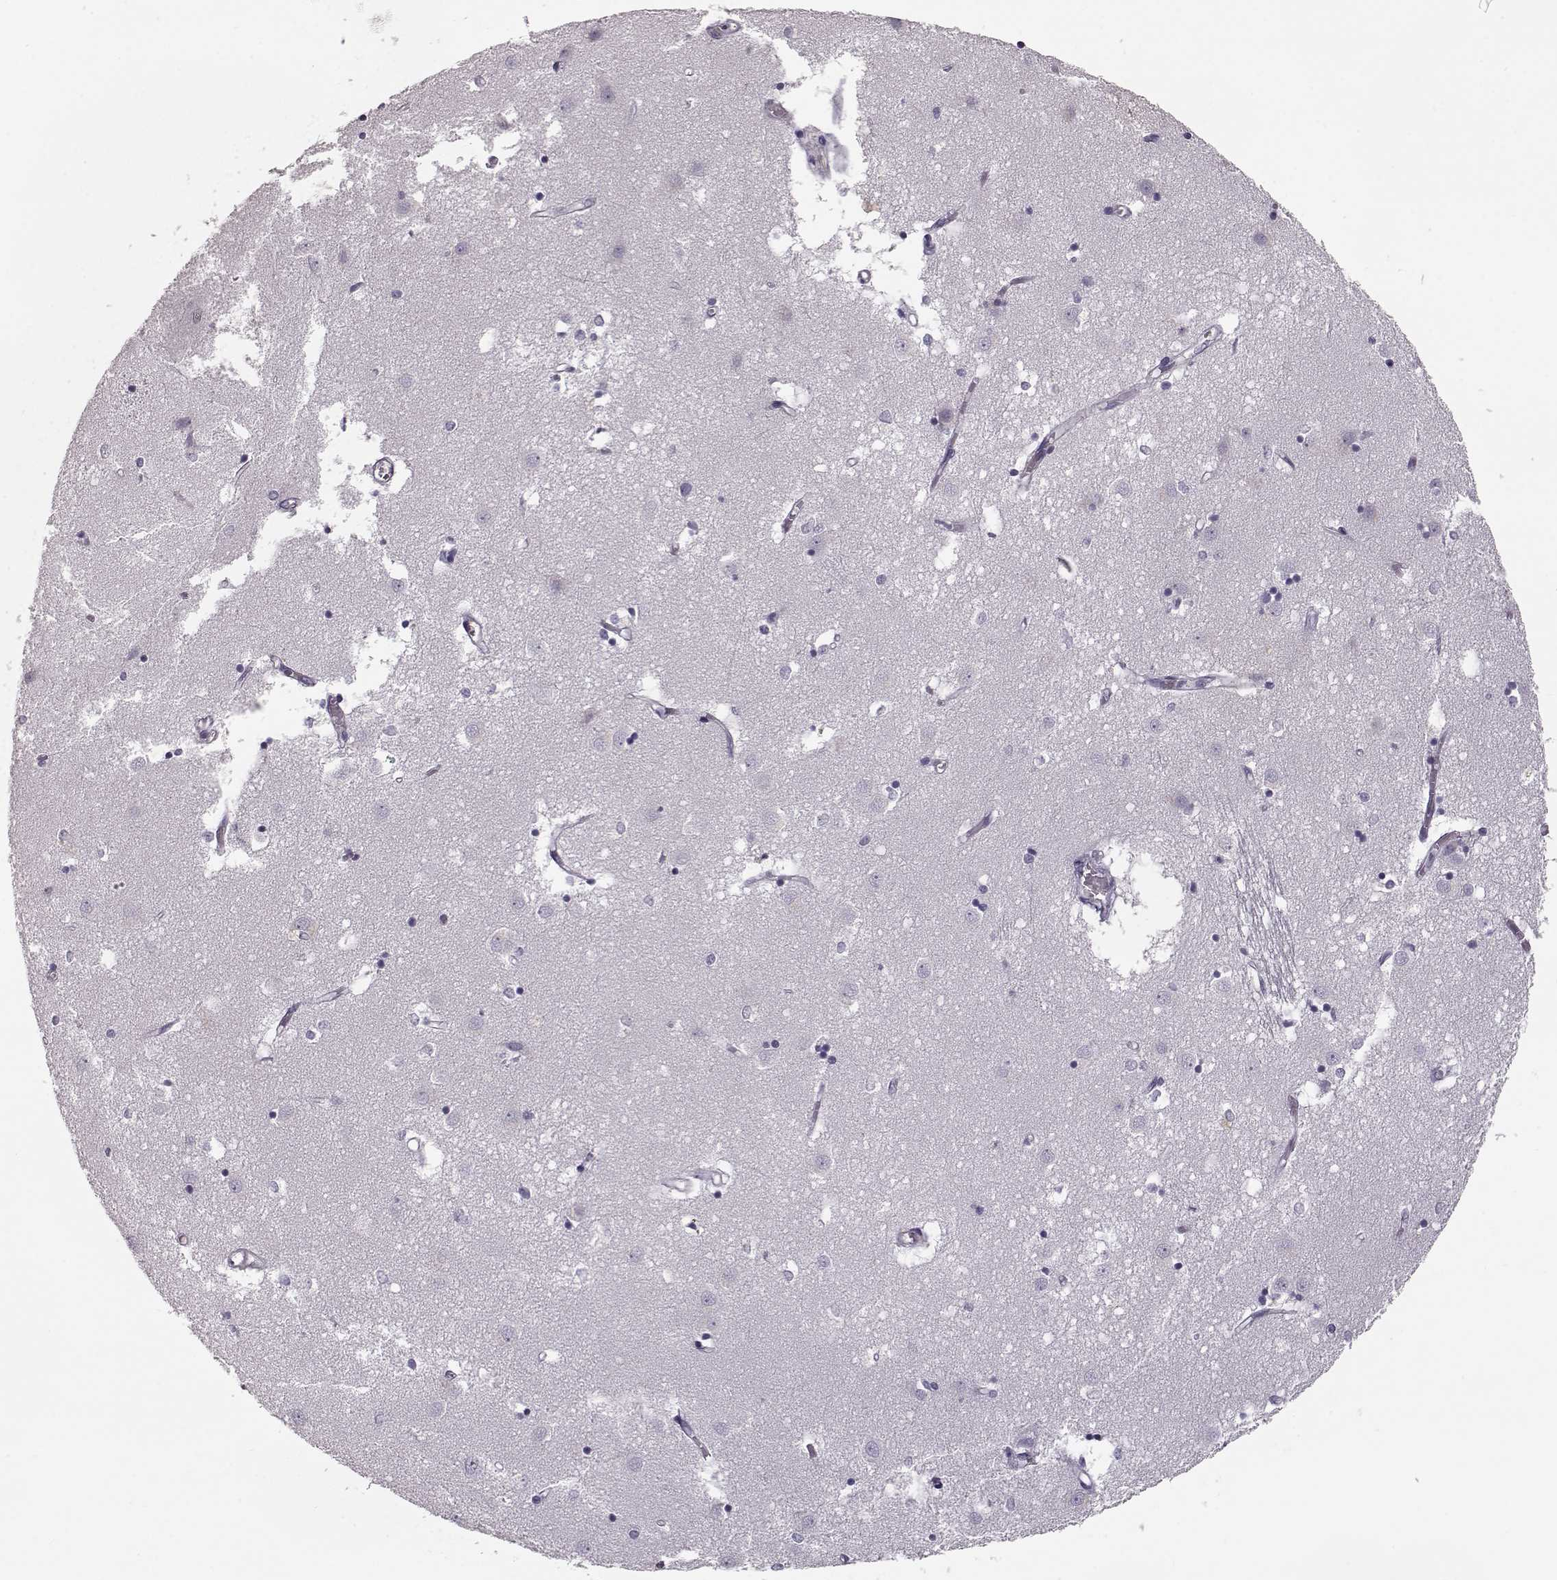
{"staining": {"intensity": "negative", "quantity": "none", "location": "none"}, "tissue": "caudate", "cell_type": "Glial cells", "image_type": "normal", "snomed": [{"axis": "morphology", "description": "Normal tissue, NOS"}, {"axis": "topography", "description": "Lateral ventricle wall"}], "caption": "Image shows no protein expression in glial cells of unremarkable caudate.", "gene": "CCL19", "patient": {"sex": "male", "age": 54}}